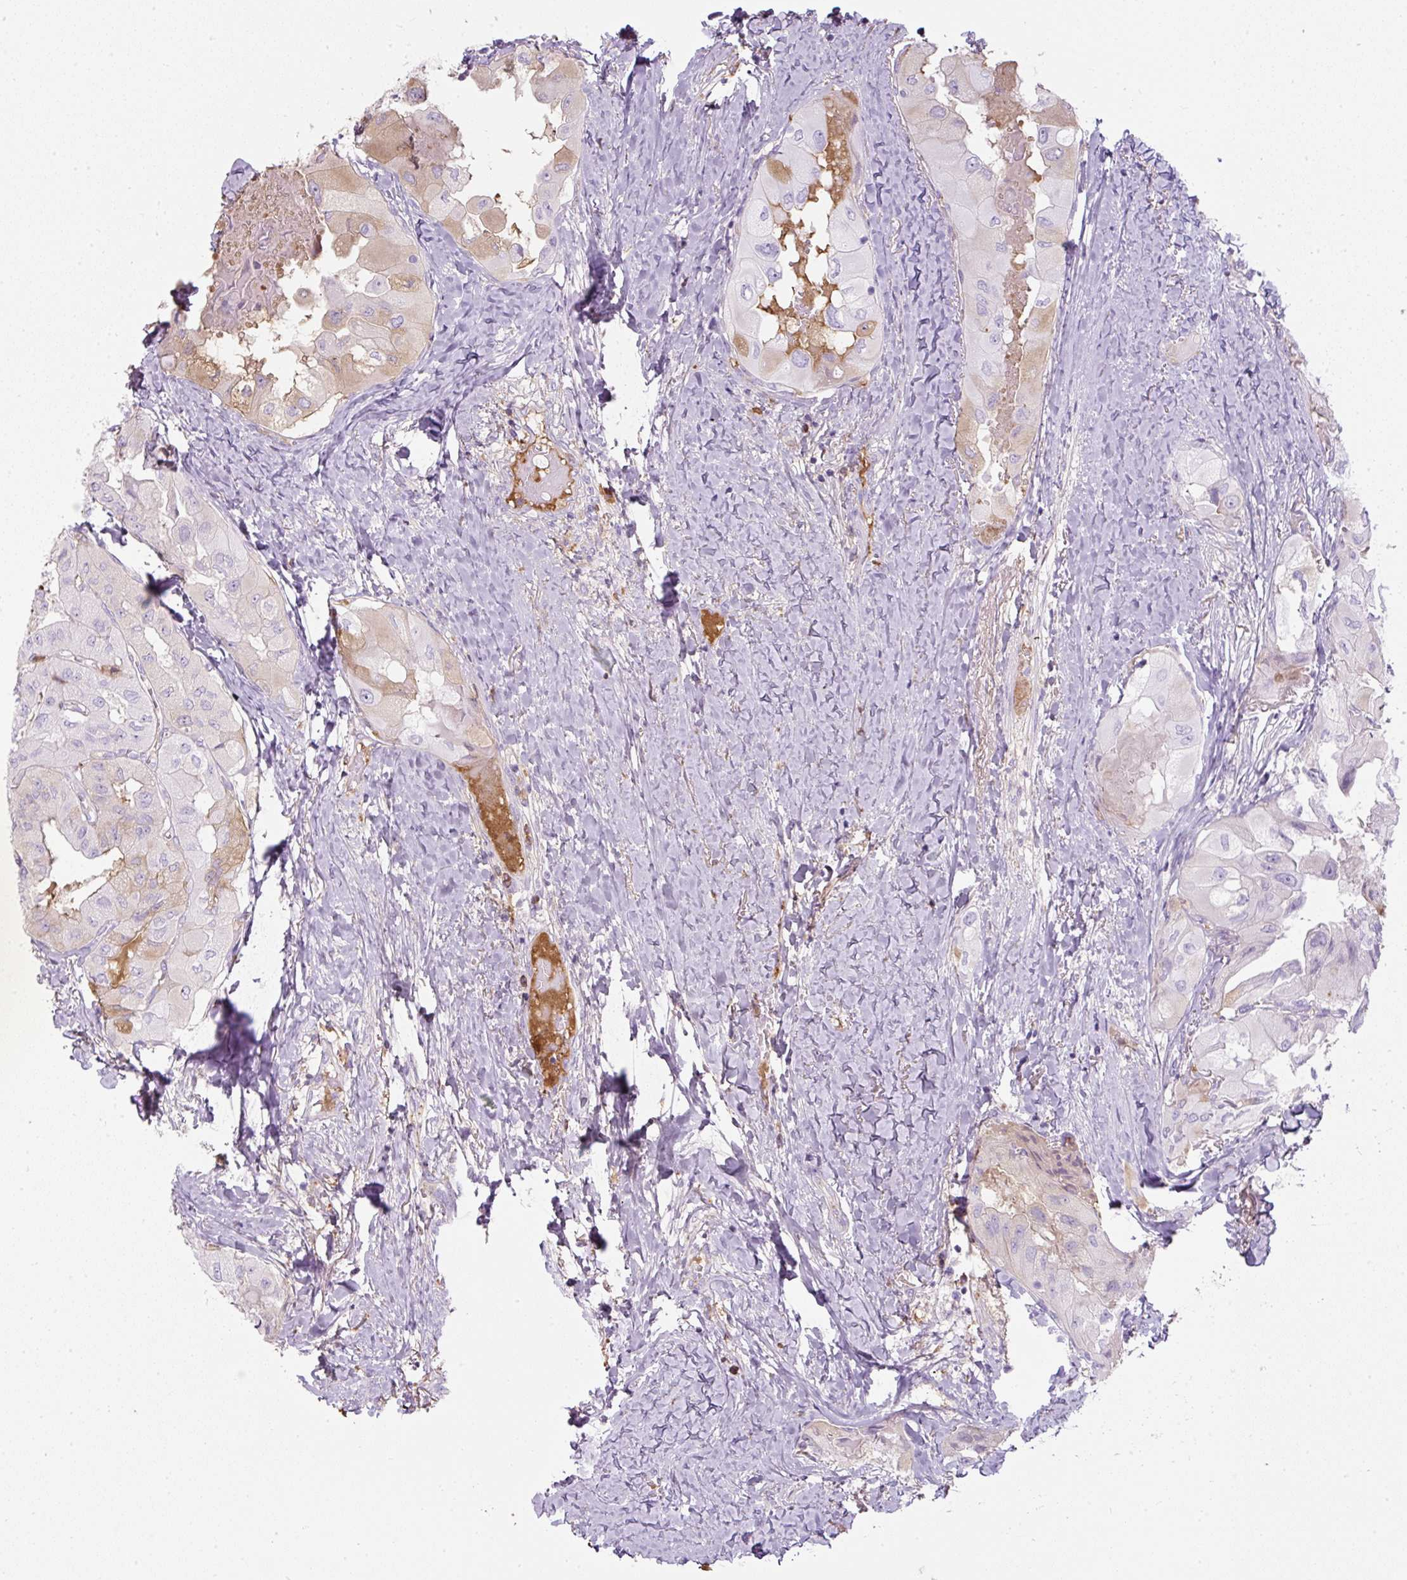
{"staining": {"intensity": "negative", "quantity": "none", "location": "none"}, "tissue": "thyroid cancer", "cell_type": "Tumor cells", "image_type": "cancer", "snomed": [{"axis": "morphology", "description": "Normal tissue, NOS"}, {"axis": "morphology", "description": "Papillary adenocarcinoma, NOS"}, {"axis": "topography", "description": "Thyroid gland"}], "caption": "A micrograph of human thyroid cancer (papillary adenocarcinoma) is negative for staining in tumor cells.", "gene": "APOA1", "patient": {"sex": "female", "age": 59}}